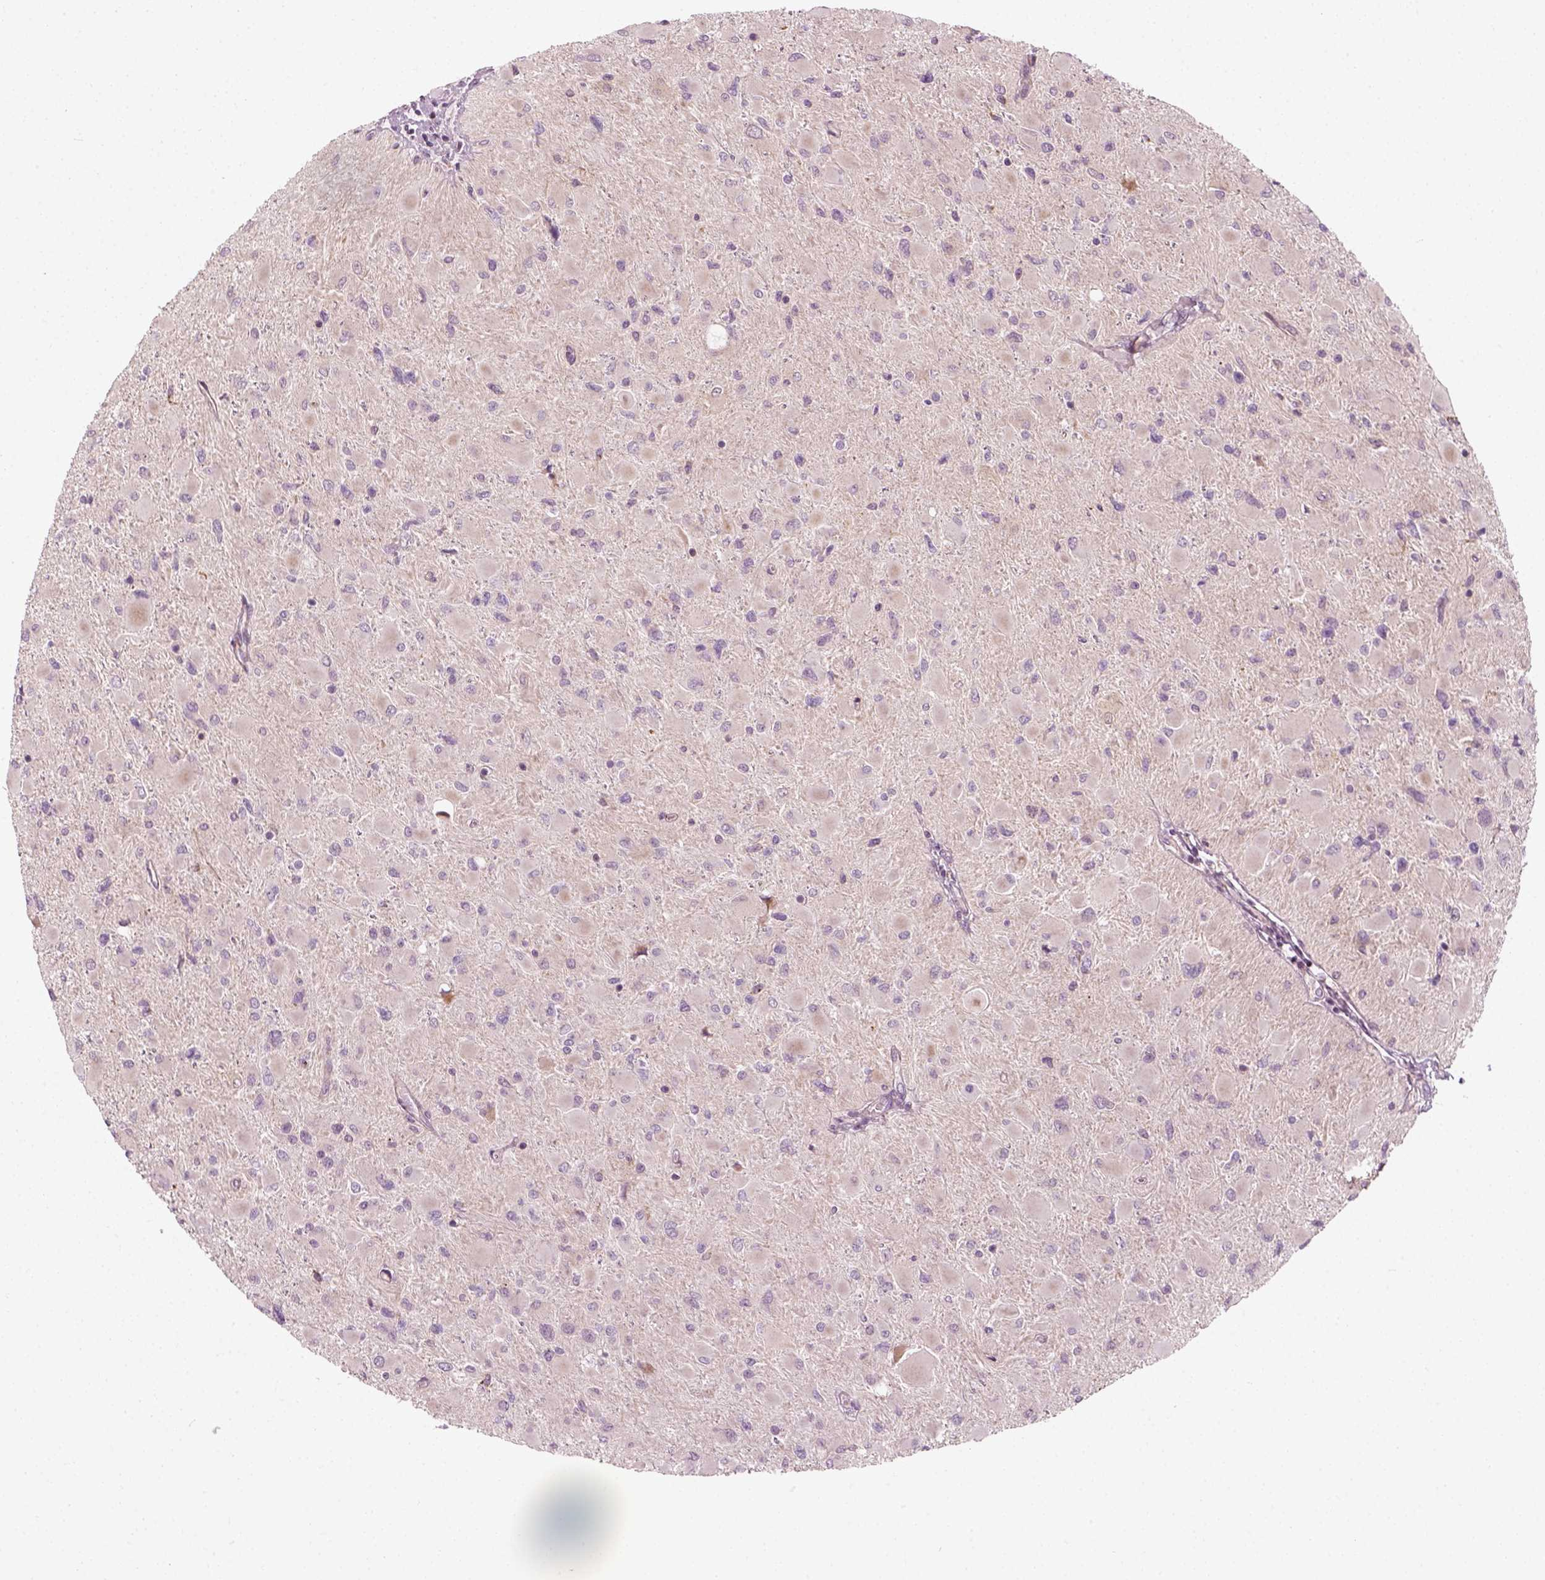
{"staining": {"intensity": "negative", "quantity": "none", "location": "none"}, "tissue": "glioma", "cell_type": "Tumor cells", "image_type": "cancer", "snomed": [{"axis": "morphology", "description": "Glioma, malignant, High grade"}, {"axis": "topography", "description": "Cerebral cortex"}], "caption": "Immunohistochemistry (IHC) histopathology image of human glioma stained for a protein (brown), which displays no staining in tumor cells. (DAB IHC with hematoxylin counter stain).", "gene": "DNASE1L1", "patient": {"sex": "female", "age": 36}}